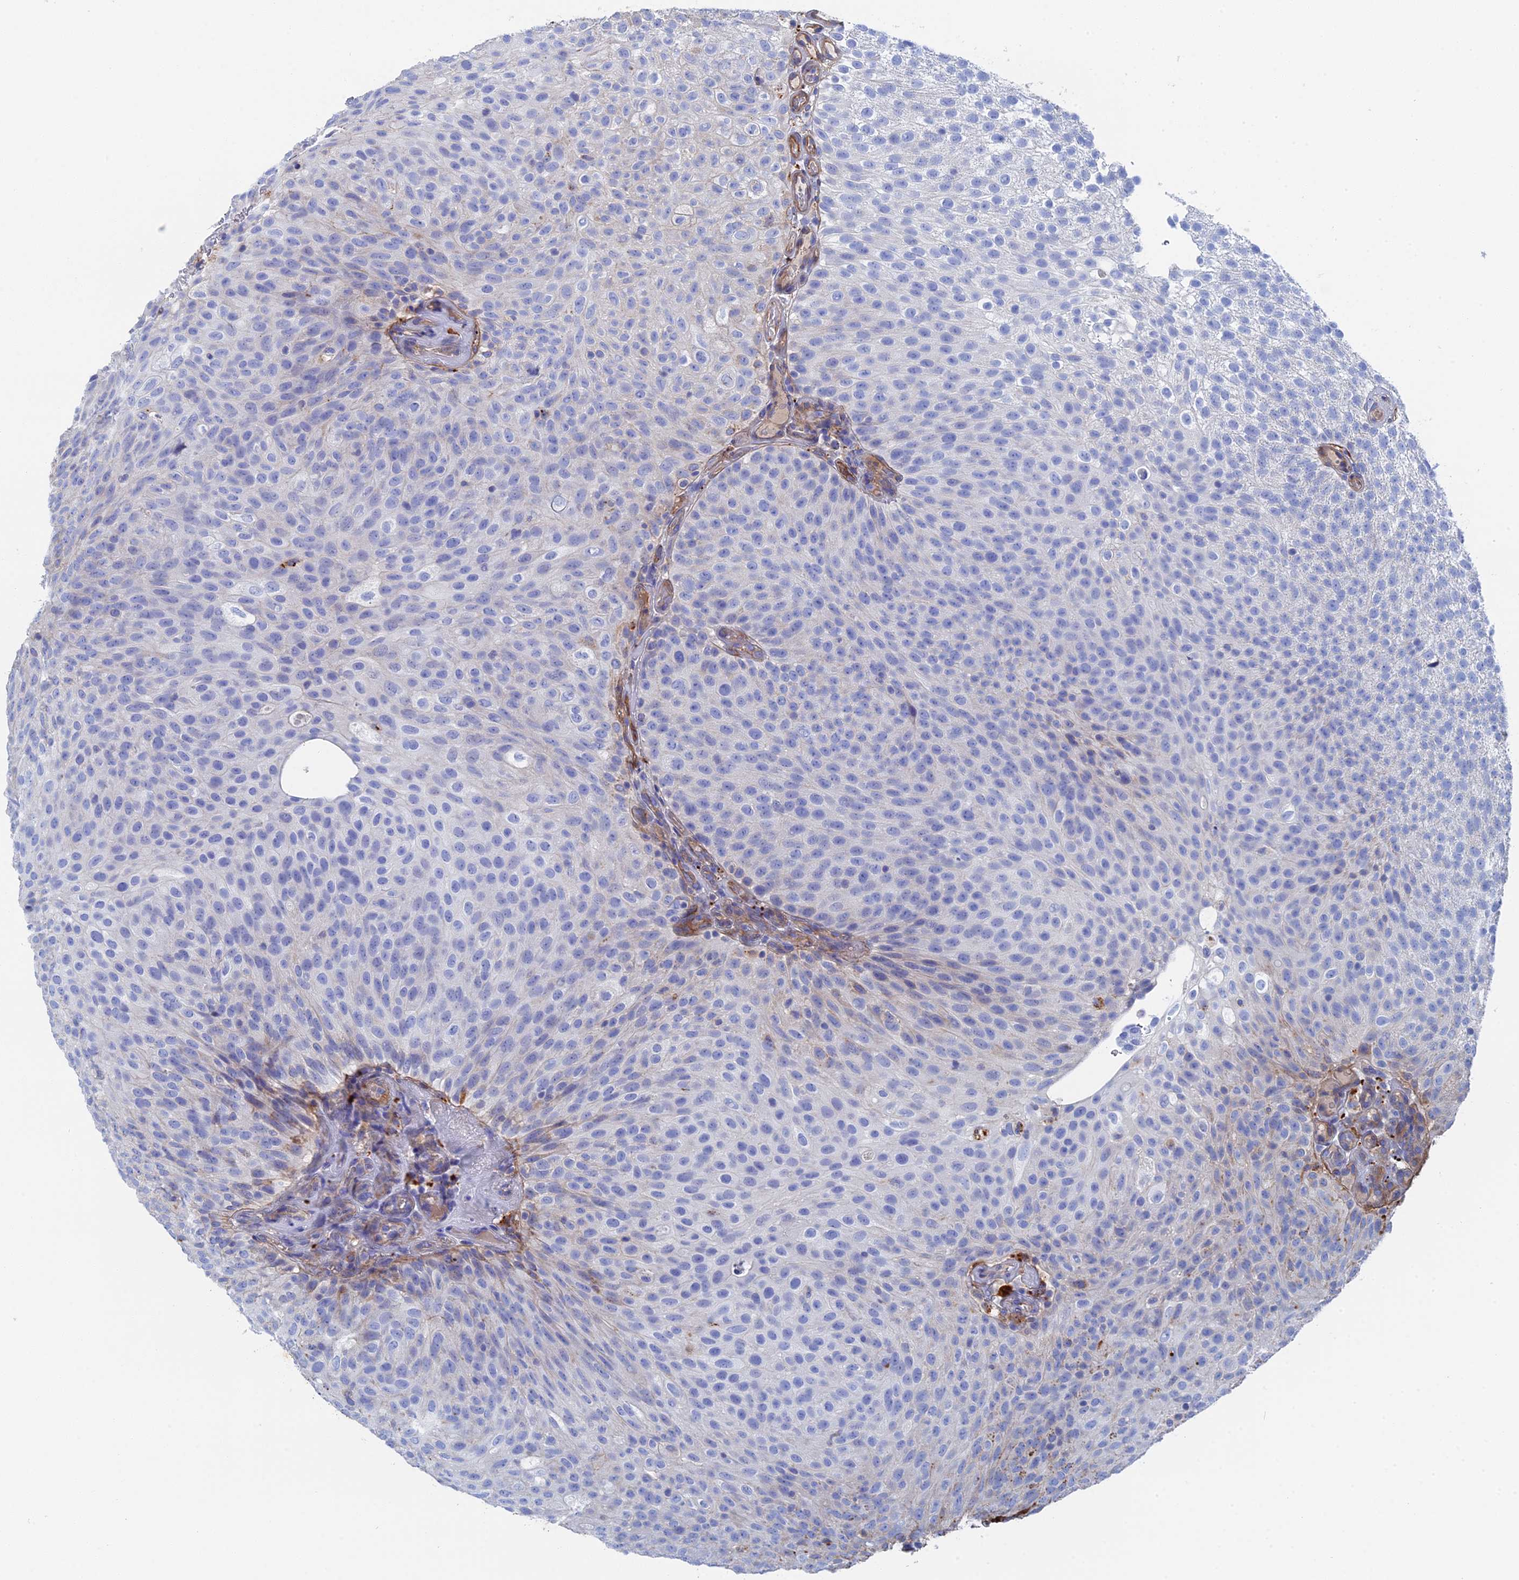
{"staining": {"intensity": "negative", "quantity": "none", "location": "none"}, "tissue": "urothelial cancer", "cell_type": "Tumor cells", "image_type": "cancer", "snomed": [{"axis": "morphology", "description": "Urothelial carcinoma, Low grade"}, {"axis": "topography", "description": "Urinary bladder"}], "caption": "High power microscopy micrograph of an immunohistochemistry (IHC) photomicrograph of urothelial cancer, revealing no significant expression in tumor cells. (DAB immunohistochemistry visualized using brightfield microscopy, high magnification).", "gene": "STRA6", "patient": {"sex": "male", "age": 78}}